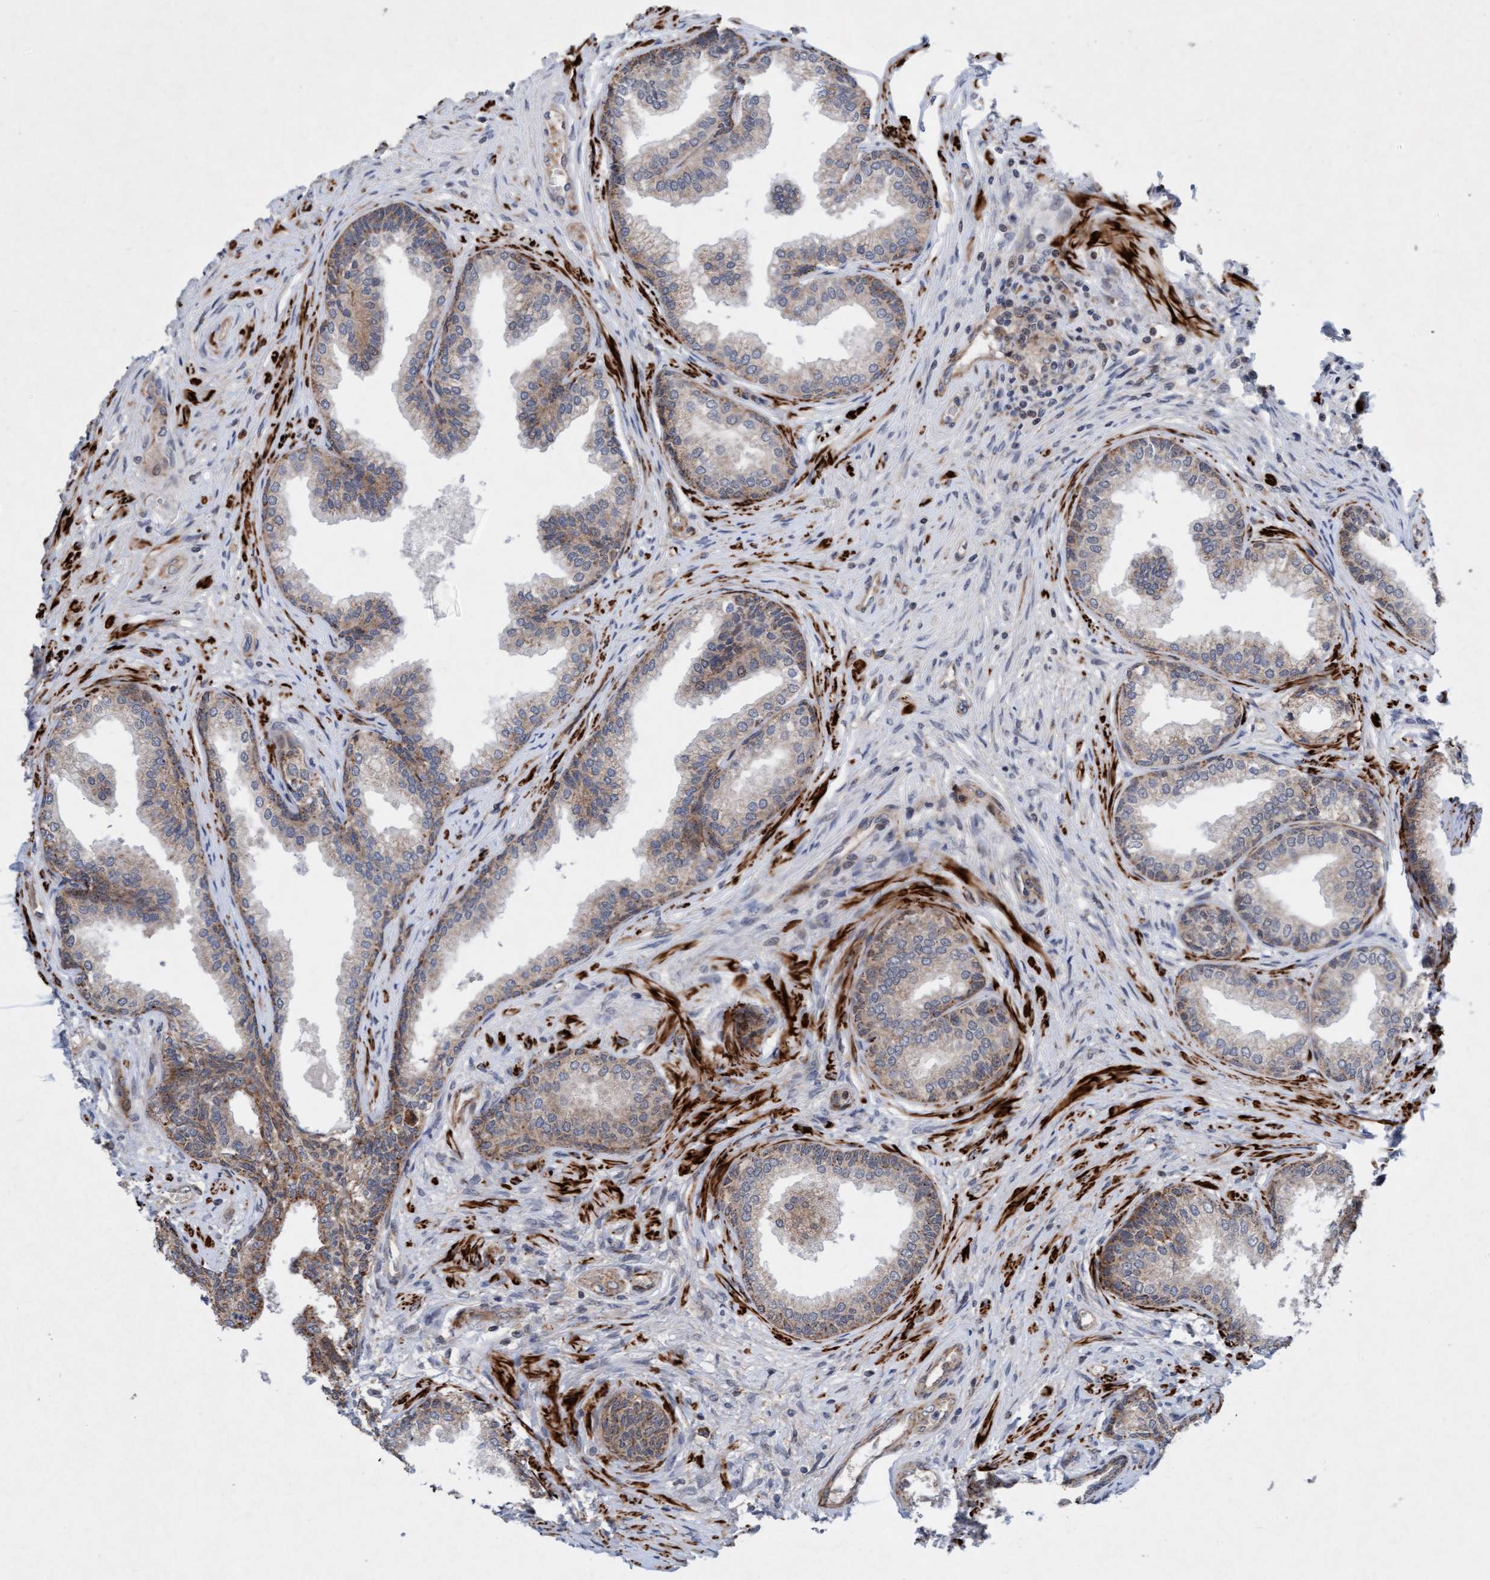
{"staining": {"intensity": "moderate", "quantity": ">75%", "location": "cytoplasmic/membranous"}, "tissue": "prostate", "cell_type": "Glandular cells", "image_type": "normal", "snomed": [{"axis": "morphology", "description": "Normal tissue, NOS"}, {"axis": "topography", "description": "Prostate"}], "caption": "Glandular cells show moderate cytoplasmic/membranous expression in about >75% of cells in benign prostate. (Brightfield microscopy of DAB IHC at high magnification).", "gene": "TMEM70", "patient": {"sex": "male", "age": 76}}